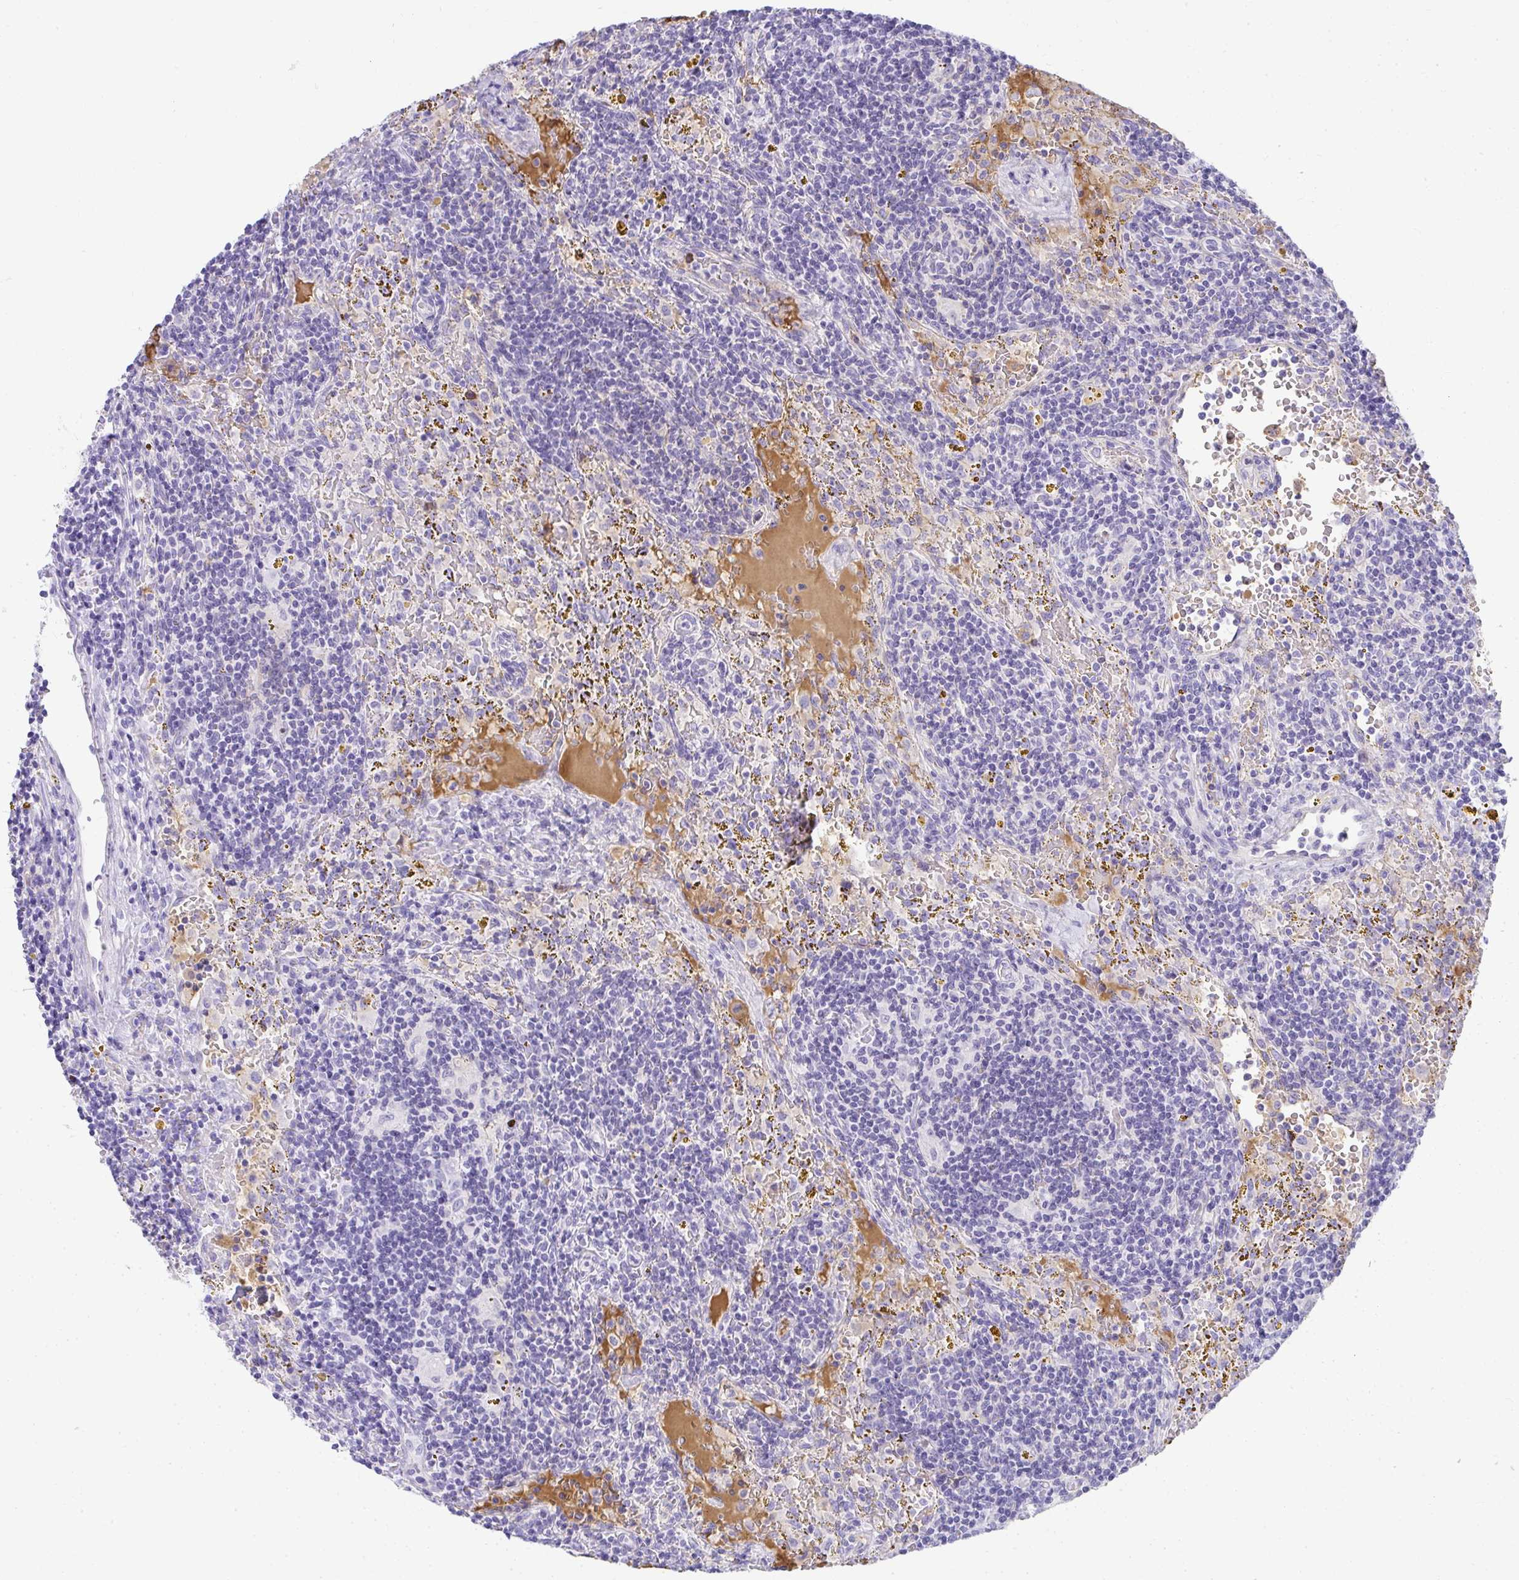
{"staining": {"intensity": "negative", "quantity": "none", "location": "none"}, "tissue": "lymphoma", "cell_type": "Tumor cells", "image_type": "cancer", "snomed": [{"axis": "morphology", "description": "Malignant lymphoma, non-Hodgkin's type, Low grade"}, {"axis": "topography", "description": "Spleen"}], "caption": "Human low-grade malignant lymphoma, non-Hodgkin's type stained for a protein using immunohistochemistry (IHC) exhibits no expression in tumor cells.", "gene": "ZSWIM3", "patient": {"sex": "female", "age": 70}}